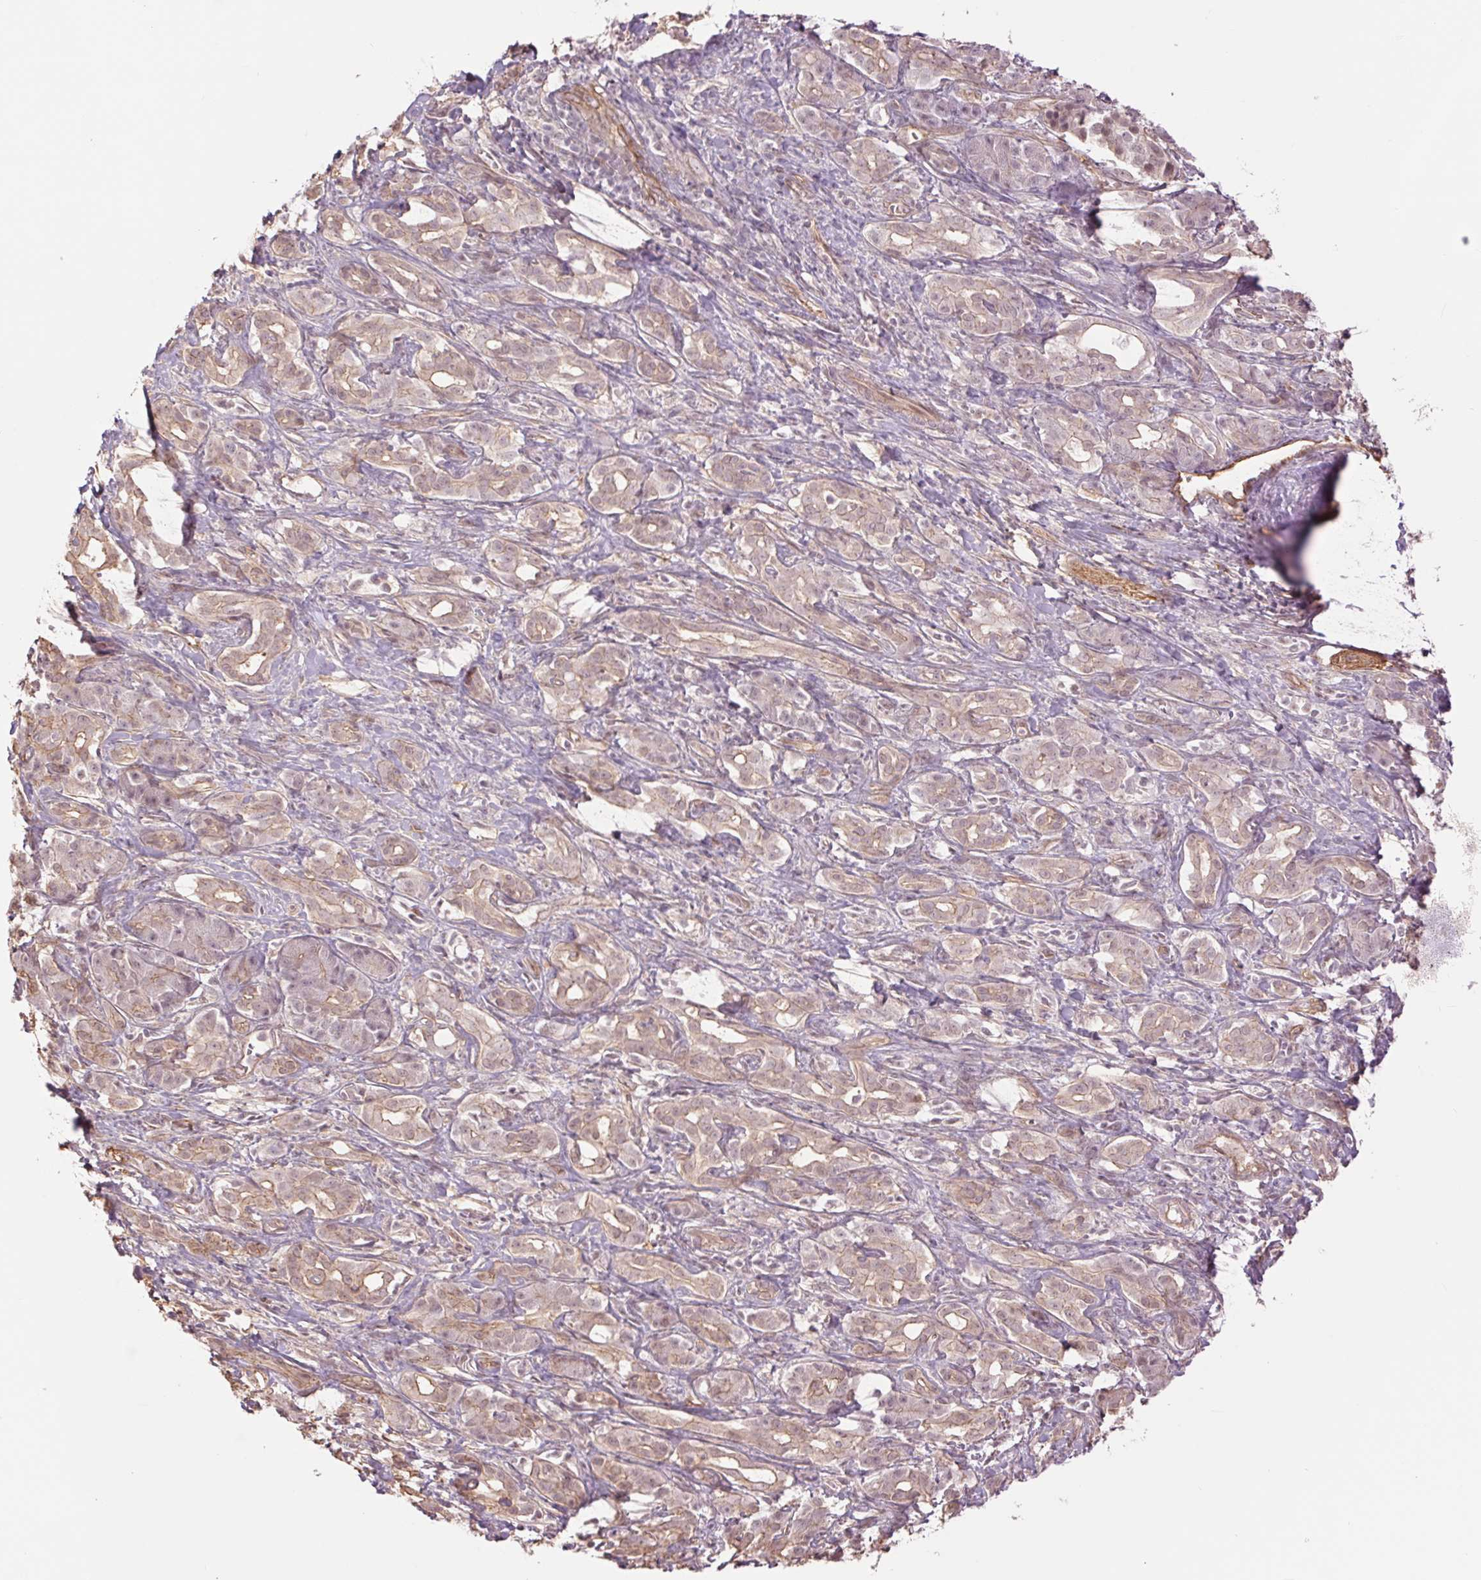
{"staining": {"intensity": "weak", "quantity": "25%-75%", "location": "cytoplasmic/membranous,nuclear"}, "tissue": "pancreatic cancer", "cell_type": "Tumor cells", "image_type": "cancer", "snomed": [{"axis": "morphology", "description": "Adenocarcinoma, NOS"}, {"axis": "topography", "description": "Pancreas"}], "caption": "Approximately 25%-75% of tumor cells in adenocarcinoma (pancreatic) demonstrate weak cytoplasmic/membranous and nuclear protein positivity as visualized by brown immunohistochemical staining.", "gene": "PALM", "patient": {"sex": "male", "age": 61}}